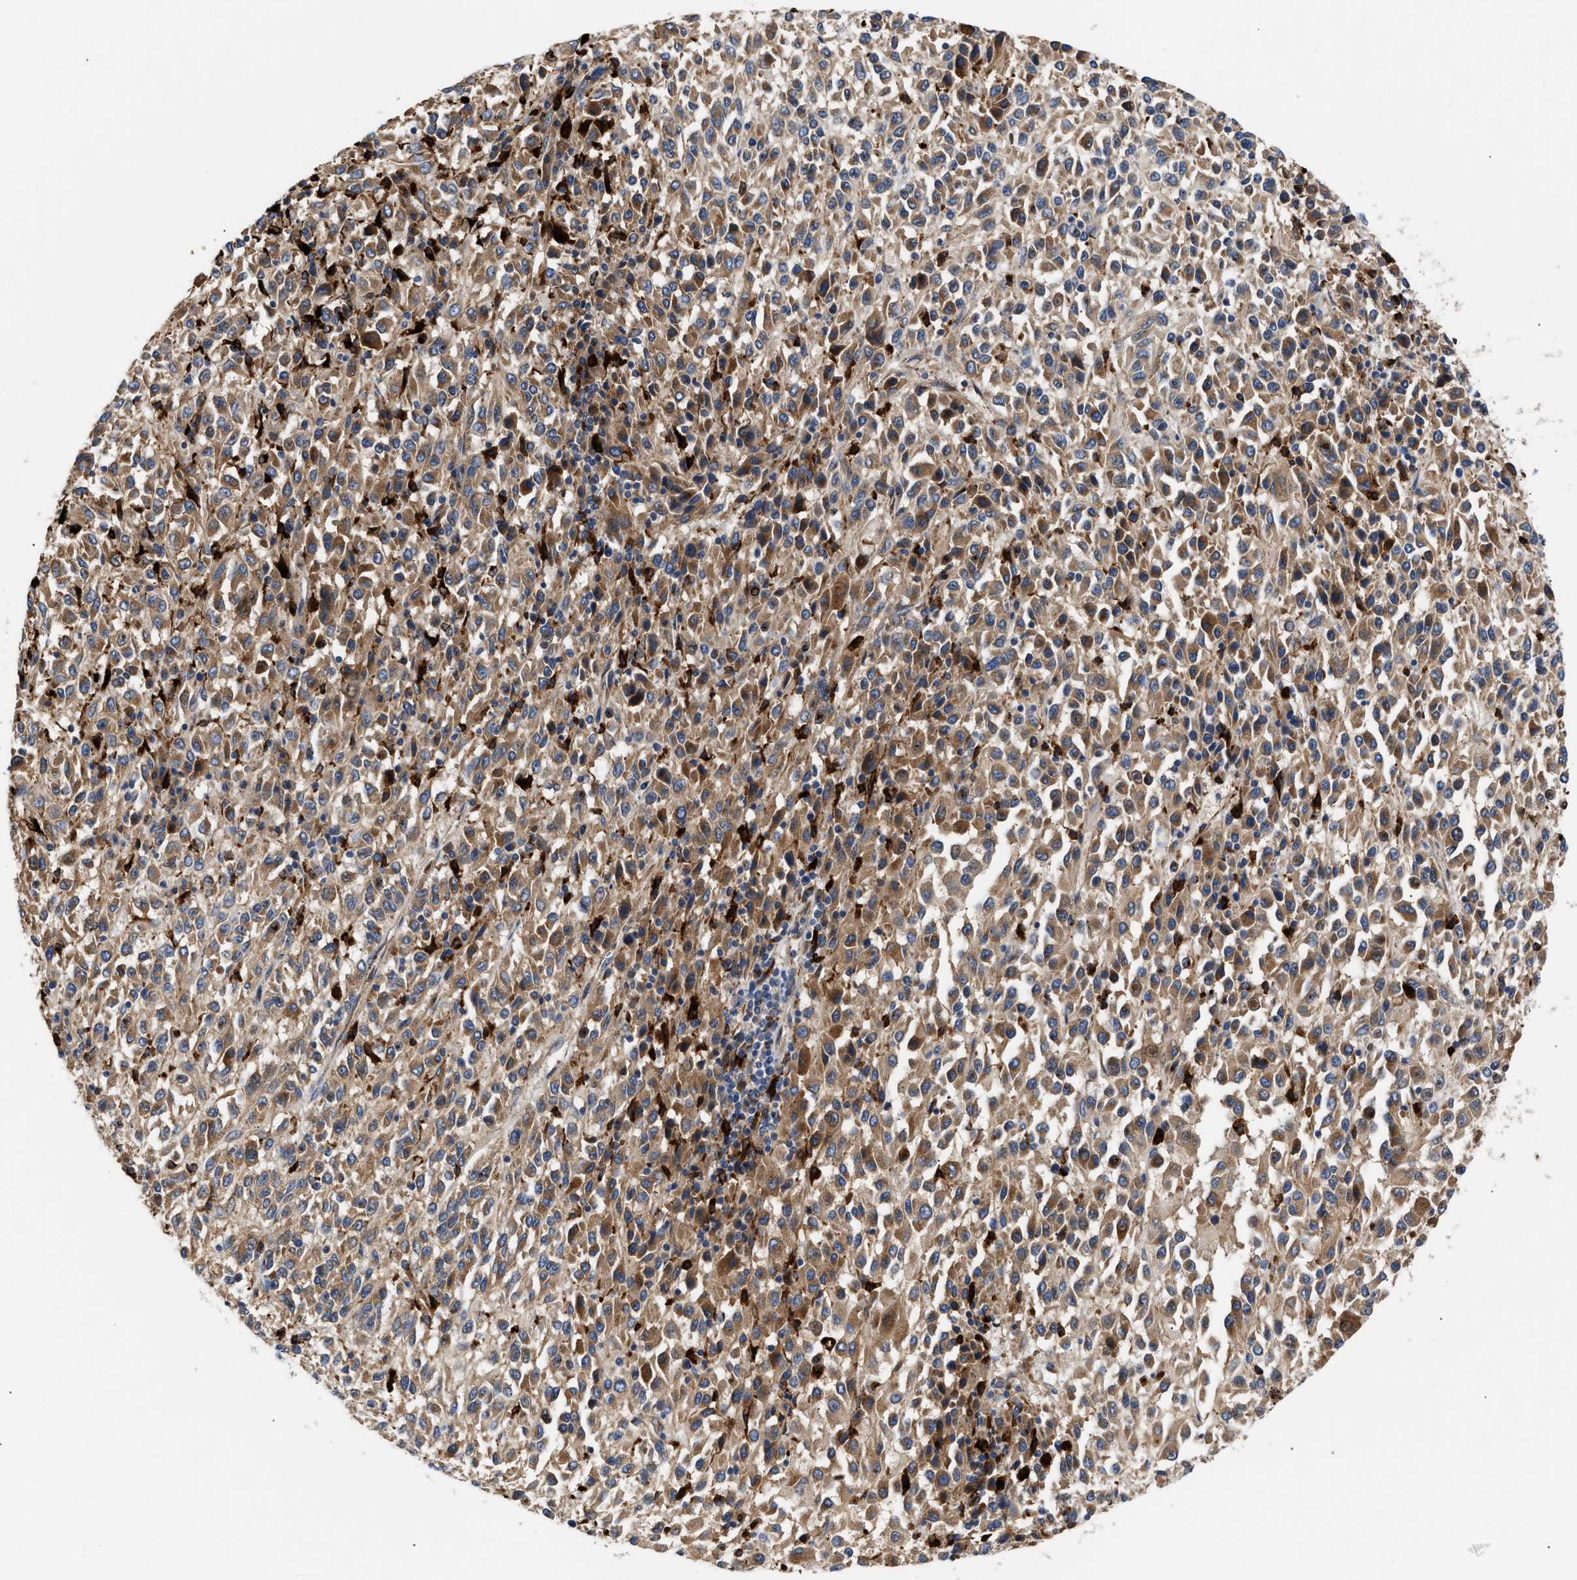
{"staining": {"intensity": "moderate", "quantity": "25%-75%", "location": "cytoplasmic/membranous"}, "tissue": "melanoma", "cell_type": "Tumor cells", "image_type": "cancer", "snomed": [{"axis": "morphology", "description": "Malignant melanoma, Metastatic site"}, {"axis": "topography", "description": "Lung"}], "caption": "Melanoma tissue reveals moderate cytoplasmic/membranous staining in approximately 25%-75% of tumor cells", "gene": "CCDC146", "patient": {"sex": "male", "age": 64}}